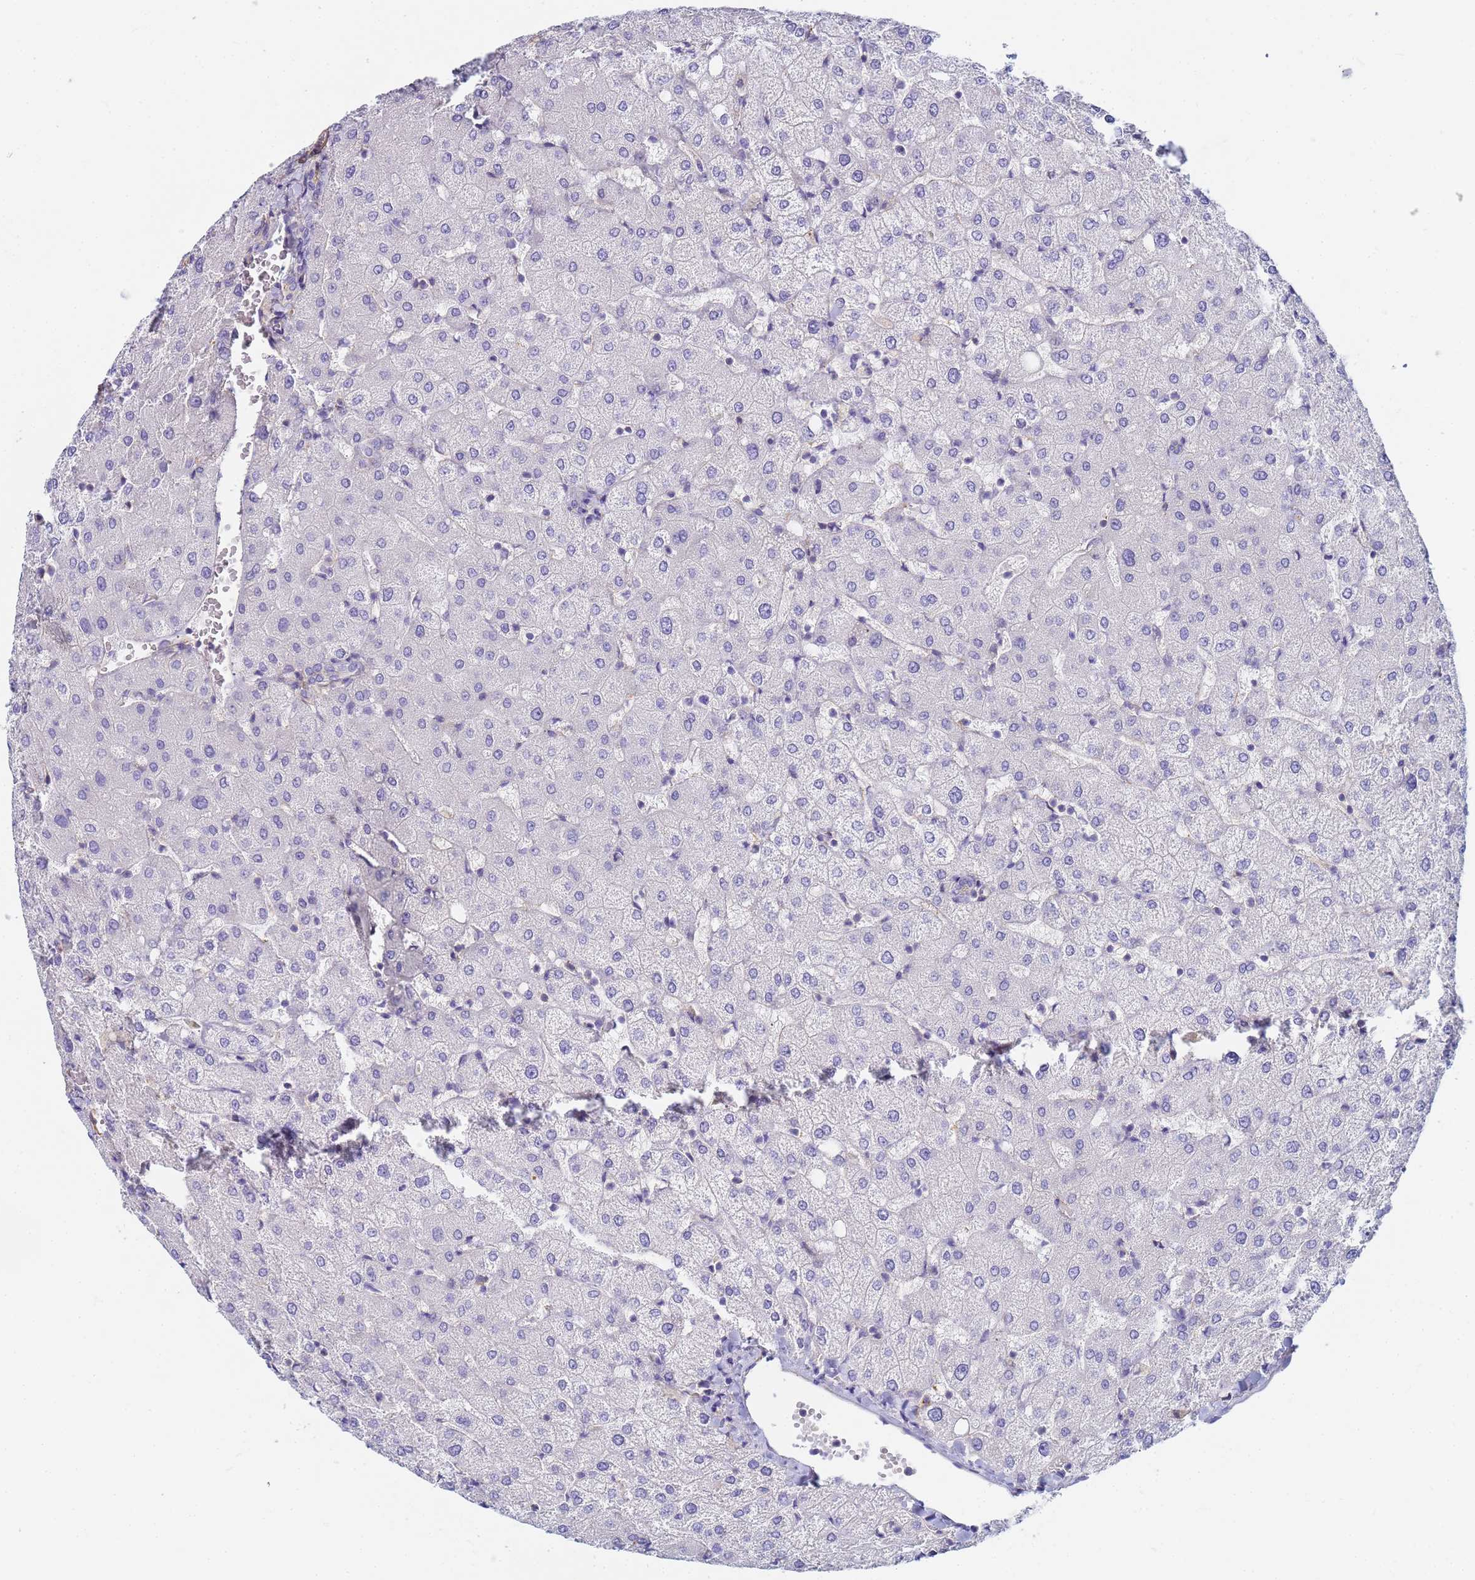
{"staining": {"intensity": "negative", "quantity": "none", "location": "none"}, "tissue": "liver", "cell_type": "Cholangiocytes", "image_type": "normal", "snomed": [{"axis": "morphology", "description": "Normal tissue, NOS"}, {"axis": "topography", "description": "Liver"}], "caption": "Immunohistochemistry micrograph of unremarkable liver stained for a protein (brown), which demonstrates no staining in cholangiocytes.", "gene": "TPM1", "patient": {"sex": "female", "age": 54}}